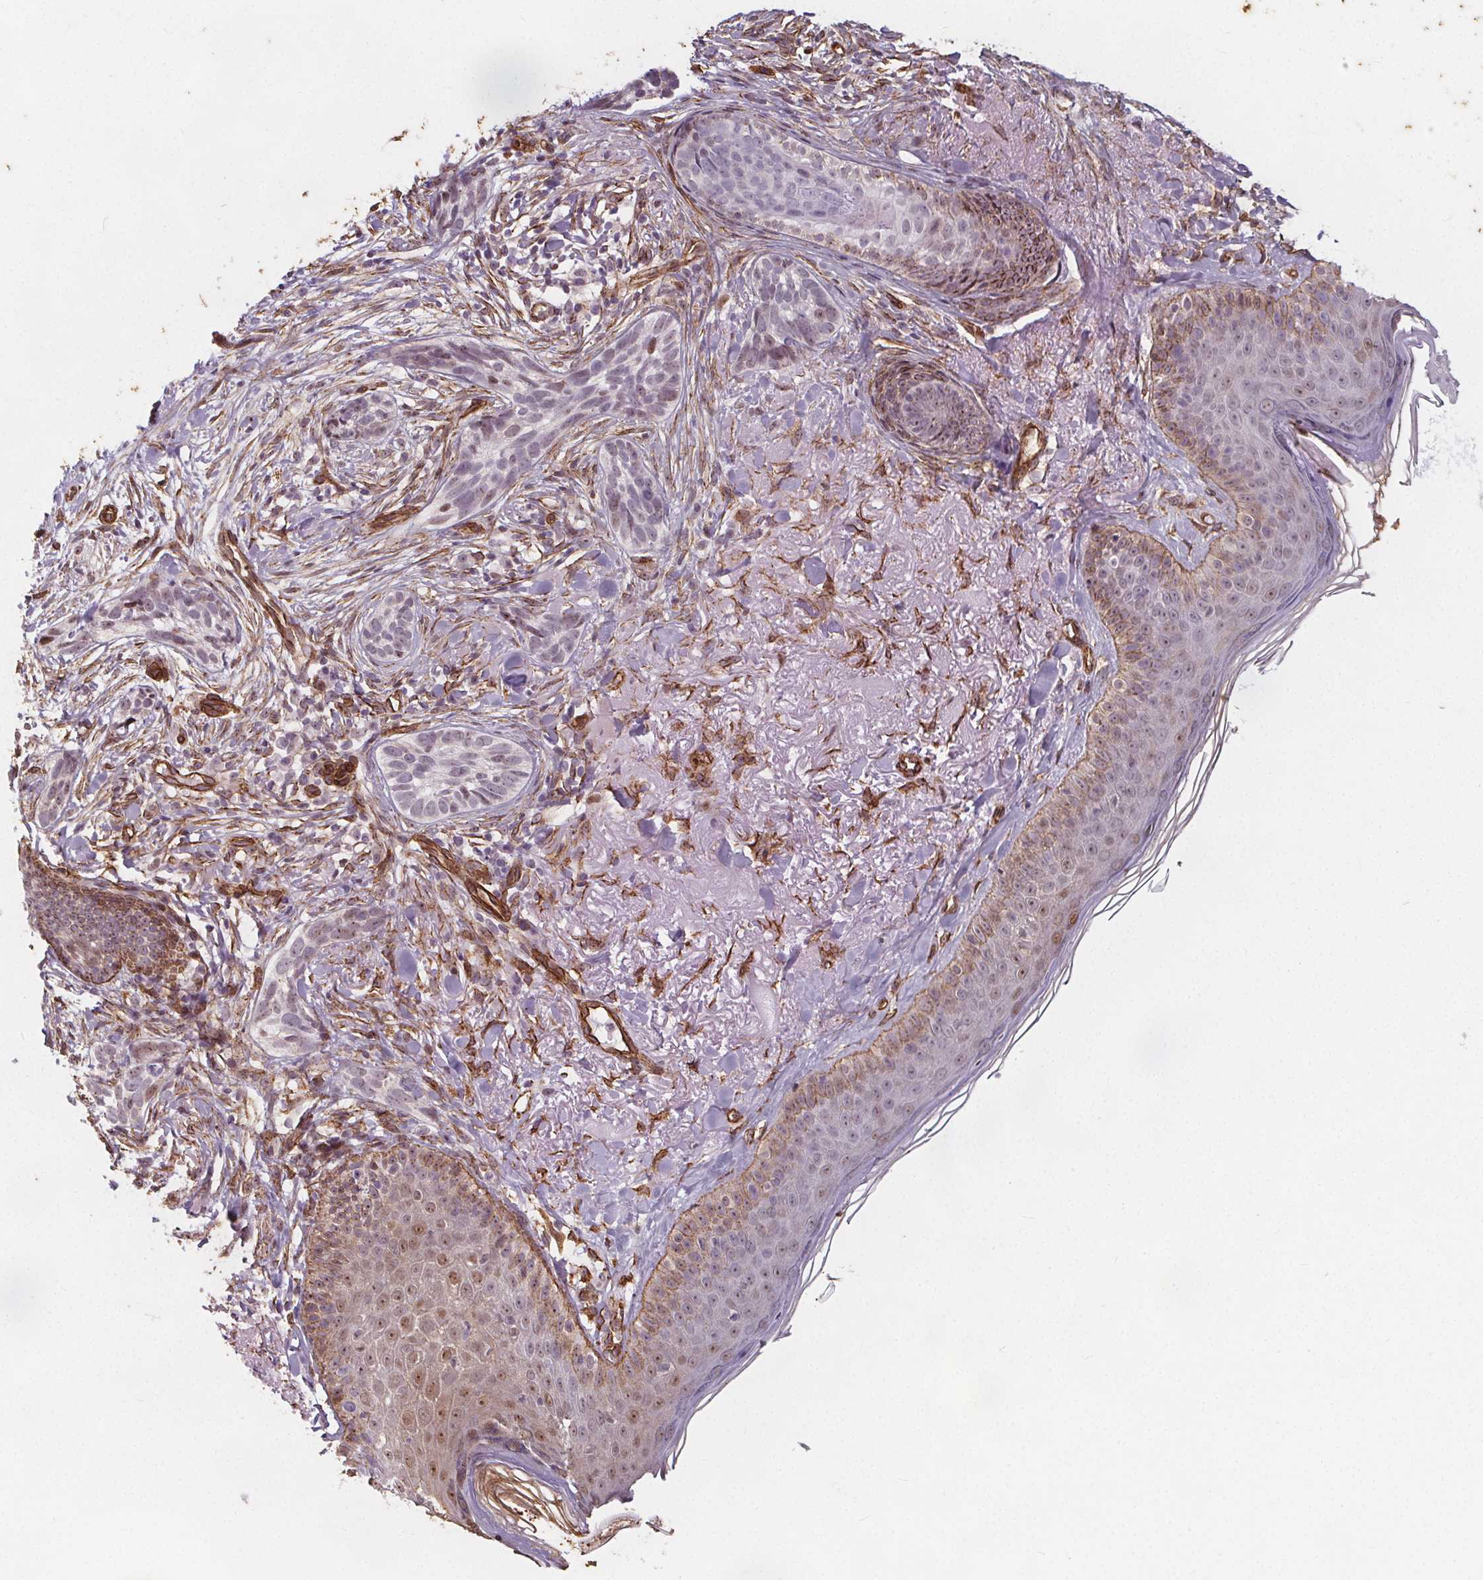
{"staining": {"intensity": "weak", "quantity": "<25%", "location": "nuclear"}, "tissue": "skin cancer", "cell_type": "Tumor cells", "image_type": "cancer", "snomed": [{"axis": "morphology", "description": "Basal cell carcinoma"}, {"axis": "morphology", "description": "BCC, high aggressive"}, {"axis": "topography", "description": "Skin"}], "caption": "This is an immunohistochemistry (IHC) histopathology image of human bcc,  high aggressive (skin). There is no expression in tumor cells.", "gene": "HAS1", "patient": {"sex": "female", "age": 86}}